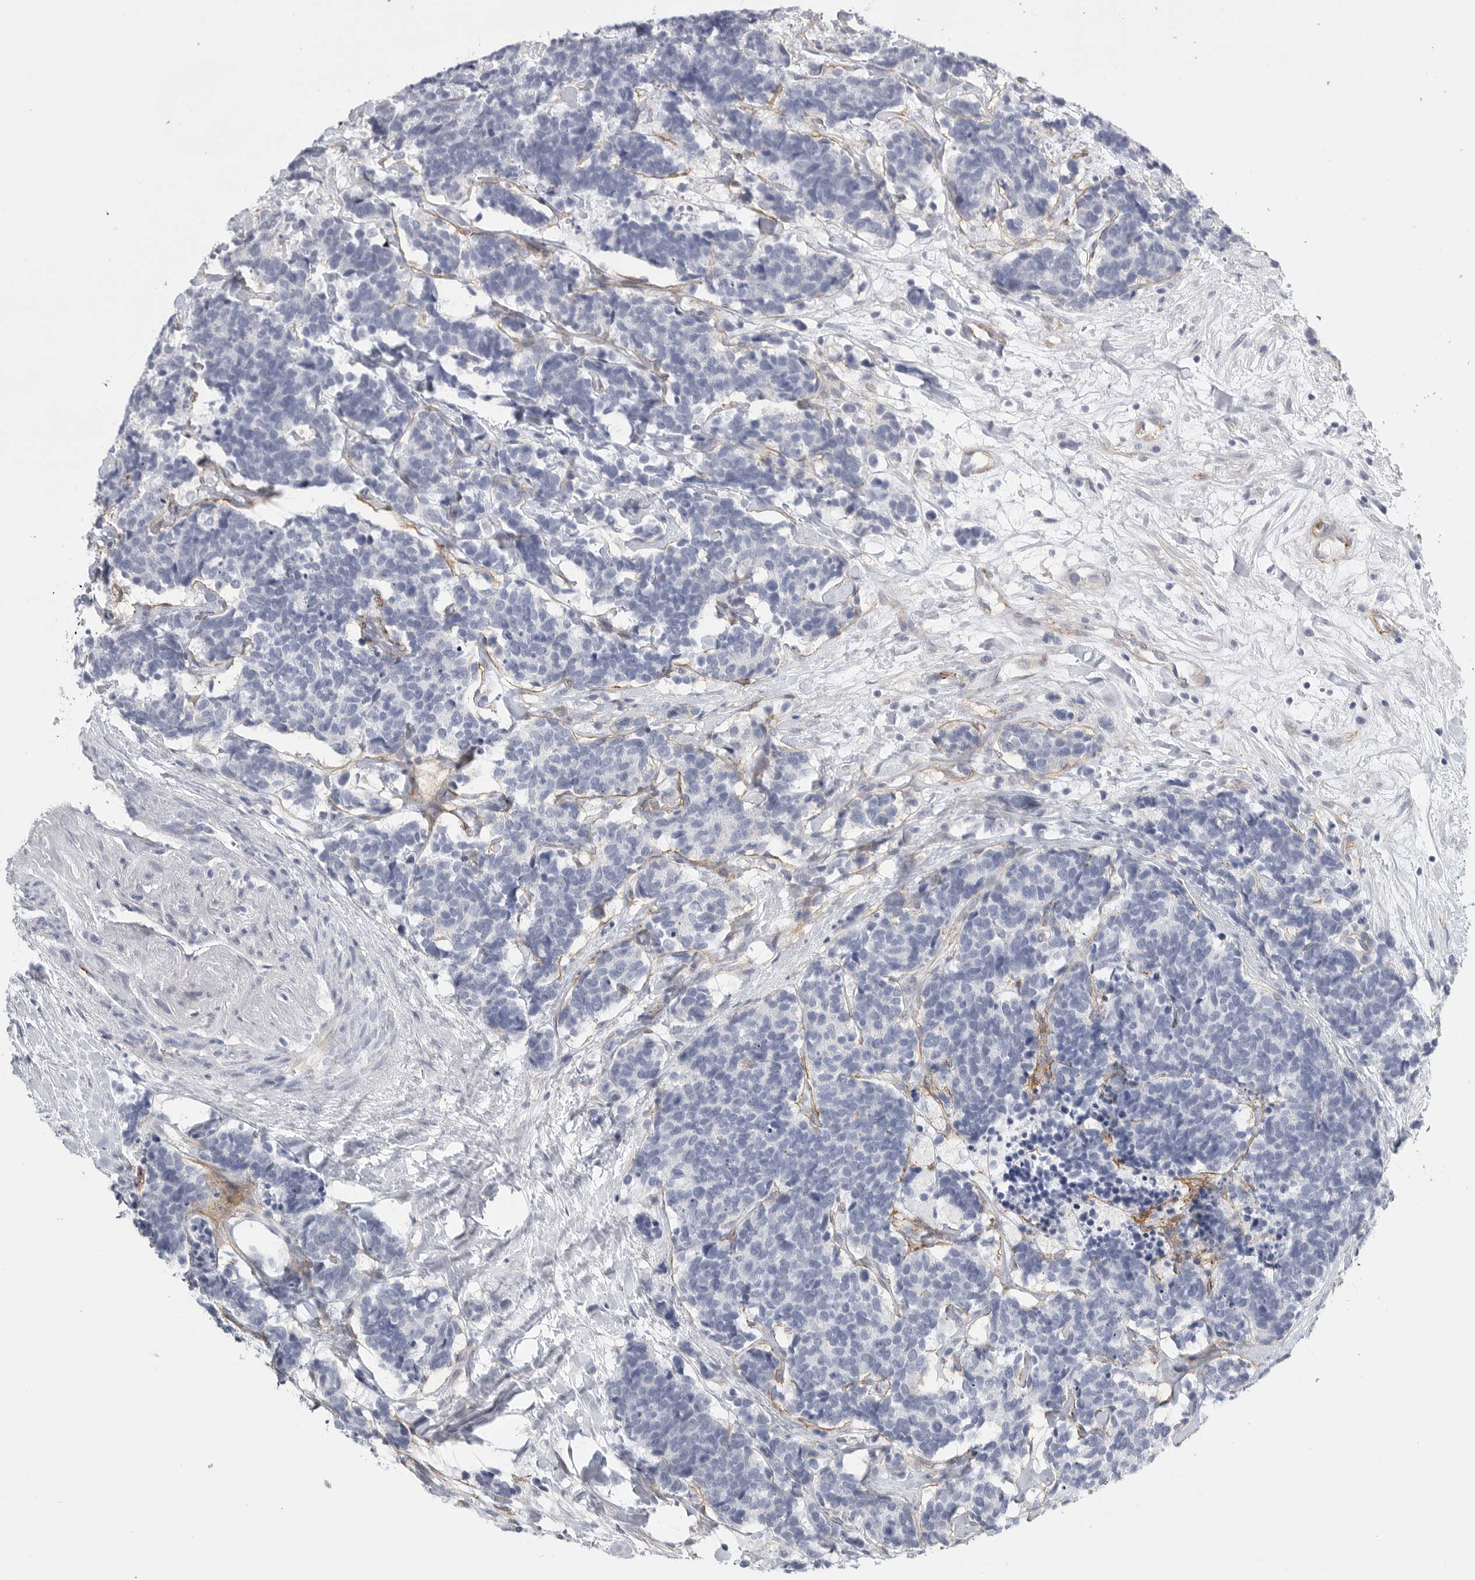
{"staining": {"intensity": "negative", "quantity": "none", "location": "none"}, "tissue": "carcinoid", "cell_type": "Tumor cells", "image_type": "cancer", "snomed": [{"axis": "morphology", "description": "Carcinoma, NOS"}, {"axis": "morphology", "description": "Carcinoid, malignant, NOS"}, {"axis": "topography", "description": "Urinary bladder"}], "caption": "Image shows no protein expression in tumor cells of carcinoma tissue.", "gene": "TNR", "patient": {"sex": "male", "age": 57}}